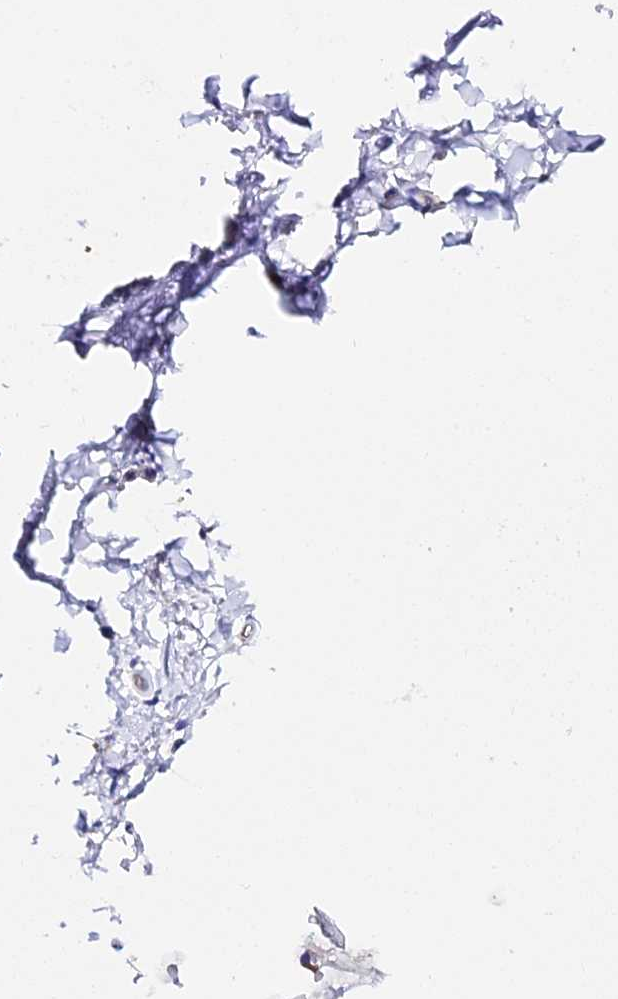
{"staining": {"intensity": "weak", "quantity": ">75%", "location": "cytoplasmic/membranous"}, "tissue": "adipose tissue", "cell_type": "Adipocytes", "image_type": "normal", "snomed": [{"axis": "morphology", "description": "Normal tissue, NOS"}, {"axis": "topography", "description": "Lymph node"}, {"axis": "topography", "description": "Bronchus"}], "caption": "Immunohistochemical staining of normal adipose tissue displays weak cytoplasmic/membranous protein positivity in approximately >75% of adipocytes.", "gene": "CFAP45", "patient": {"sex": "male", "age": 63}}